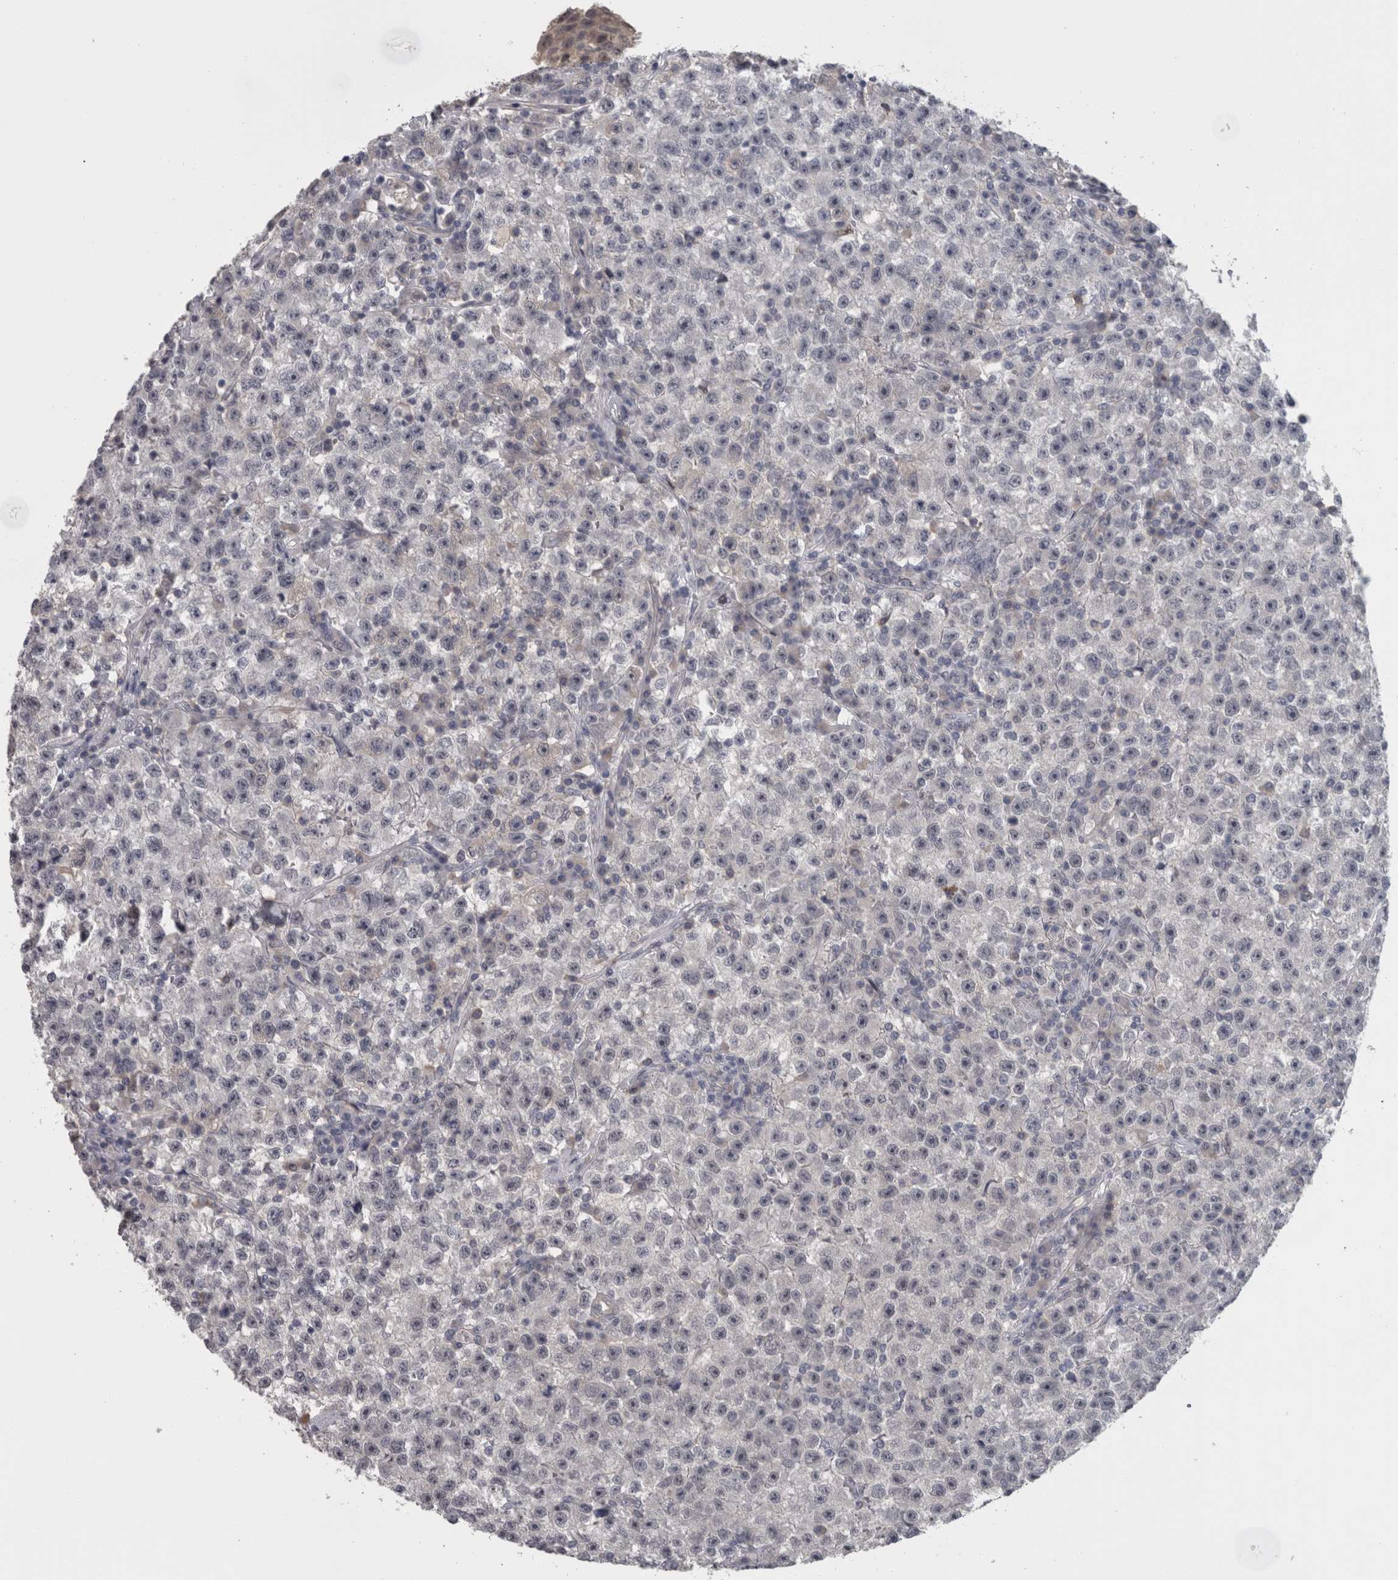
{"staining": {"intensity": "negative", "quantity": "none", "location": "none"}, "tissue": "testis cancer", "cell_type": "Tumor cells", "image_type": "cancer", "snomed": [{"axis": "morphology", "description": "Seminoma, NOS"}, {"axis": "topography", "description": "Testis"}], "caption": "This is an immunohistochemistry (IHC) micrograph of human seminoma (testis). There is no staining in tumor cells.", "gene": "RMDN1", "patient": {"sex": "male", "age": 22}}